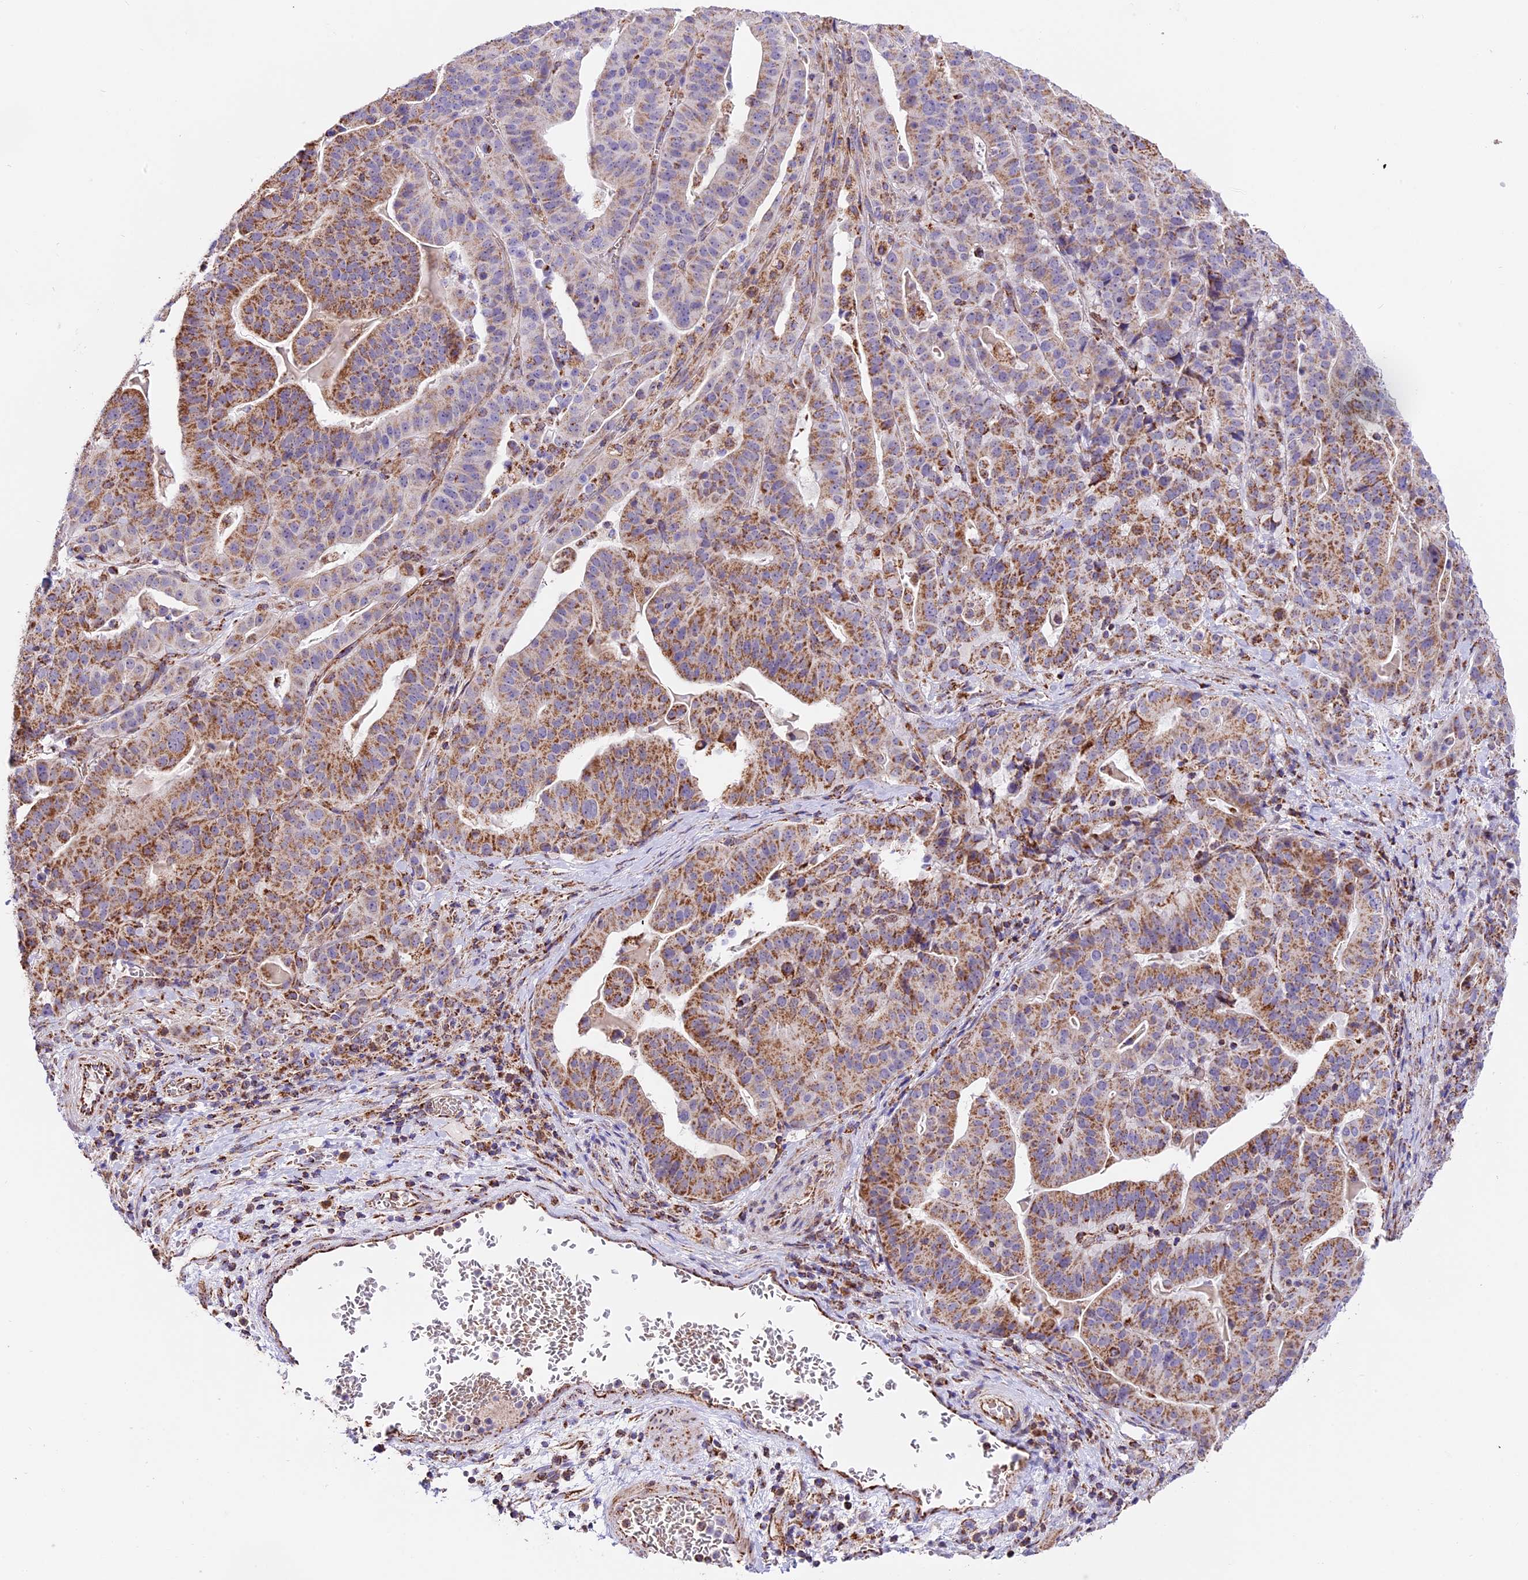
{"staining": {"intensity": "moderate", "quantity": ">75%", "location": "cytoplasmic/membranous"}, "tissue": "stomach cancer", "cell_type": "Tumor cells", "image_type": "cancer", "snomed": [{"axis": "morphology", "description": "Adenocarcinoma, NOS"}, {"axis": "topography", "description": "Stomach"}], "caption": "The immunohistochemical stain highlights moderate cytoplasmic/membranous expression in tumor cells of adenocarcinoma (stomach) tissue.", "gene": "NDUFA8", "patient": {"sex": "male", "age": 48}}